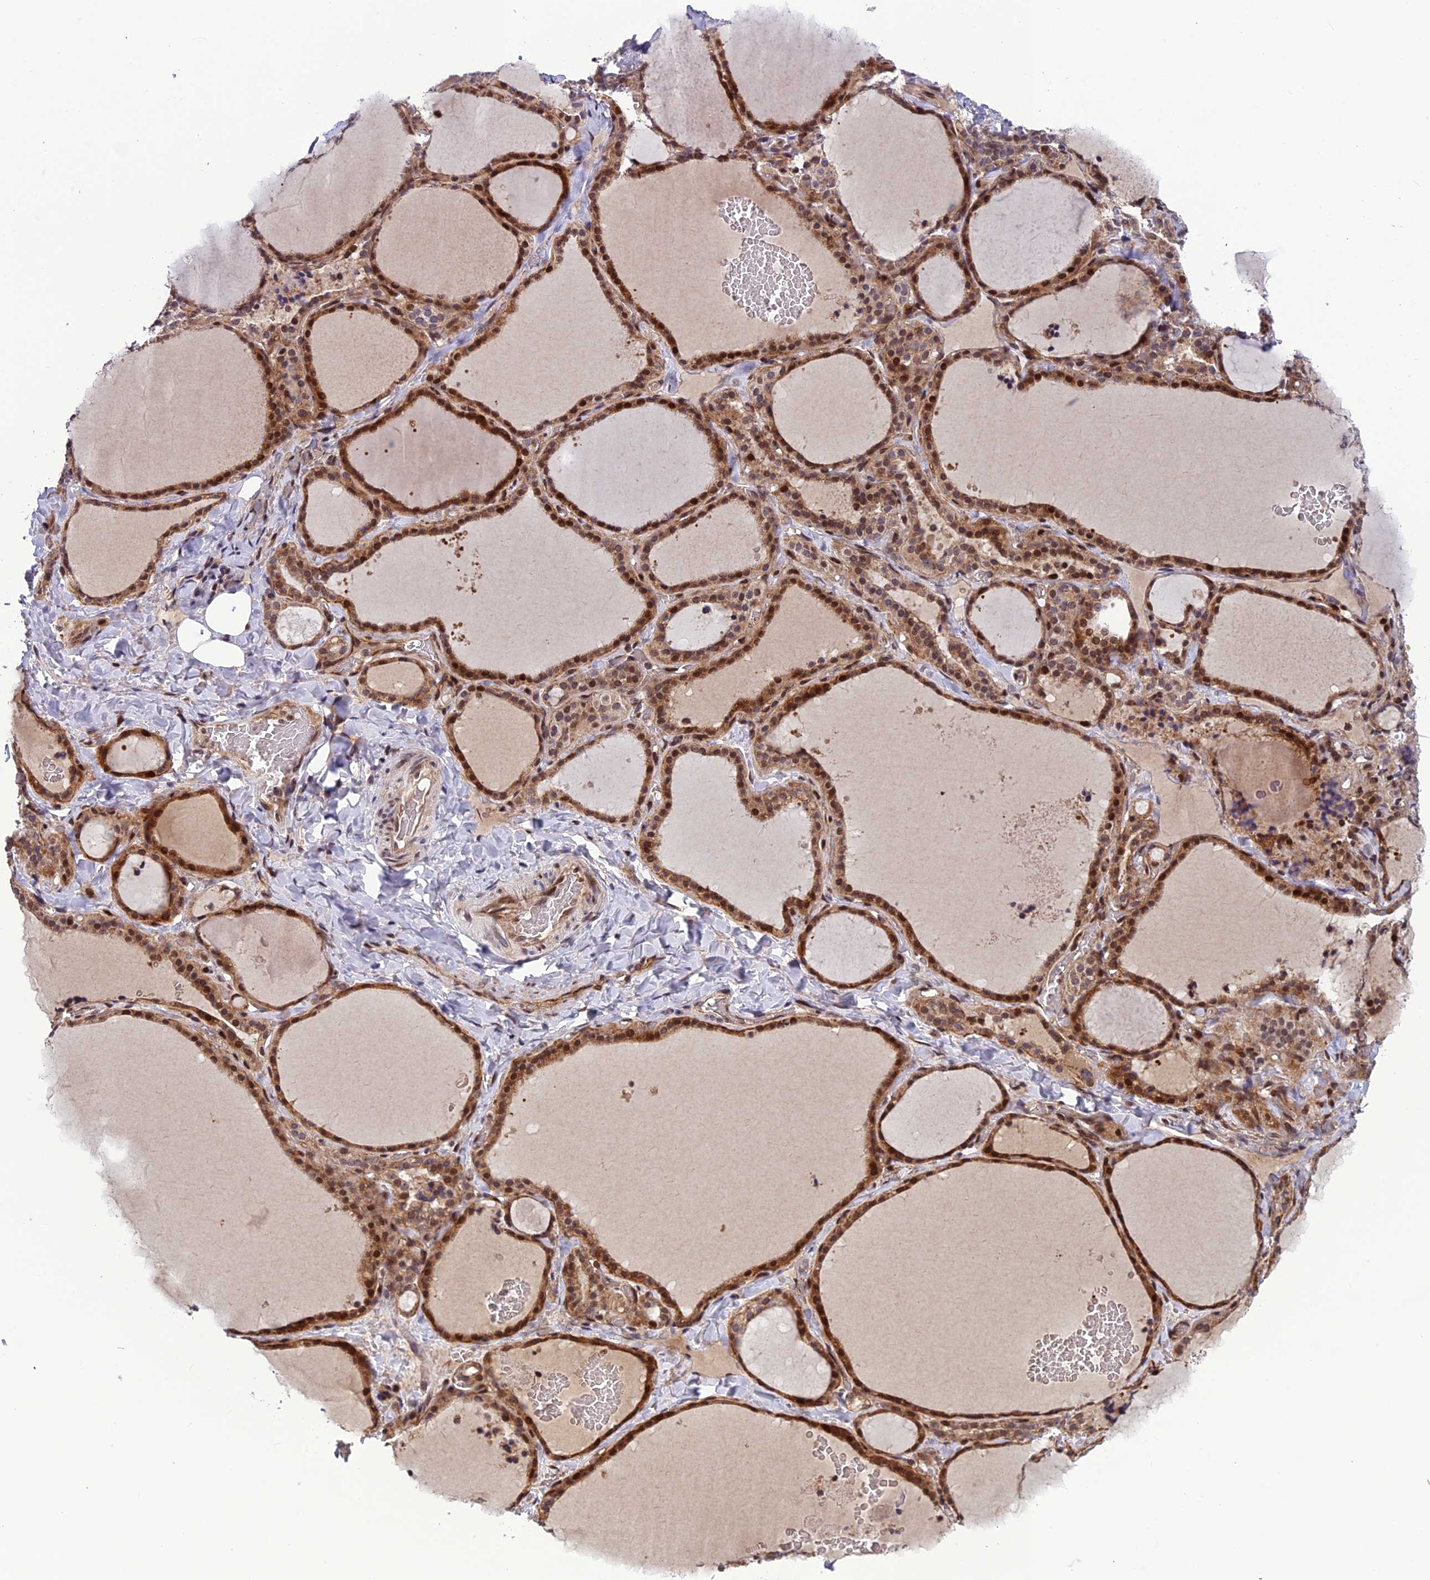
{"staining": {"intensity": "moderate", "quantity": ">75%", "location": "cytoplasmic/membranous,nuclear"}, "tissue": "thyroid gland", "cell_type": "Glandular cells", "image_type": "normal", "snomed": [{"axis": "morphology", "description": "Normal tissue, NOS"}, {"axis": "topography", "description": "Thyroid gland"}], "caption": "Glandular cells show moderate cytoplasmic/membranous,nuclear positivity in approximately >75% of cells in normal thyroid gland. (IHC, brightfield microscopy, high magnification).", "gene": "SMIM7", "patient": {"sex": "female", "age": 22}}